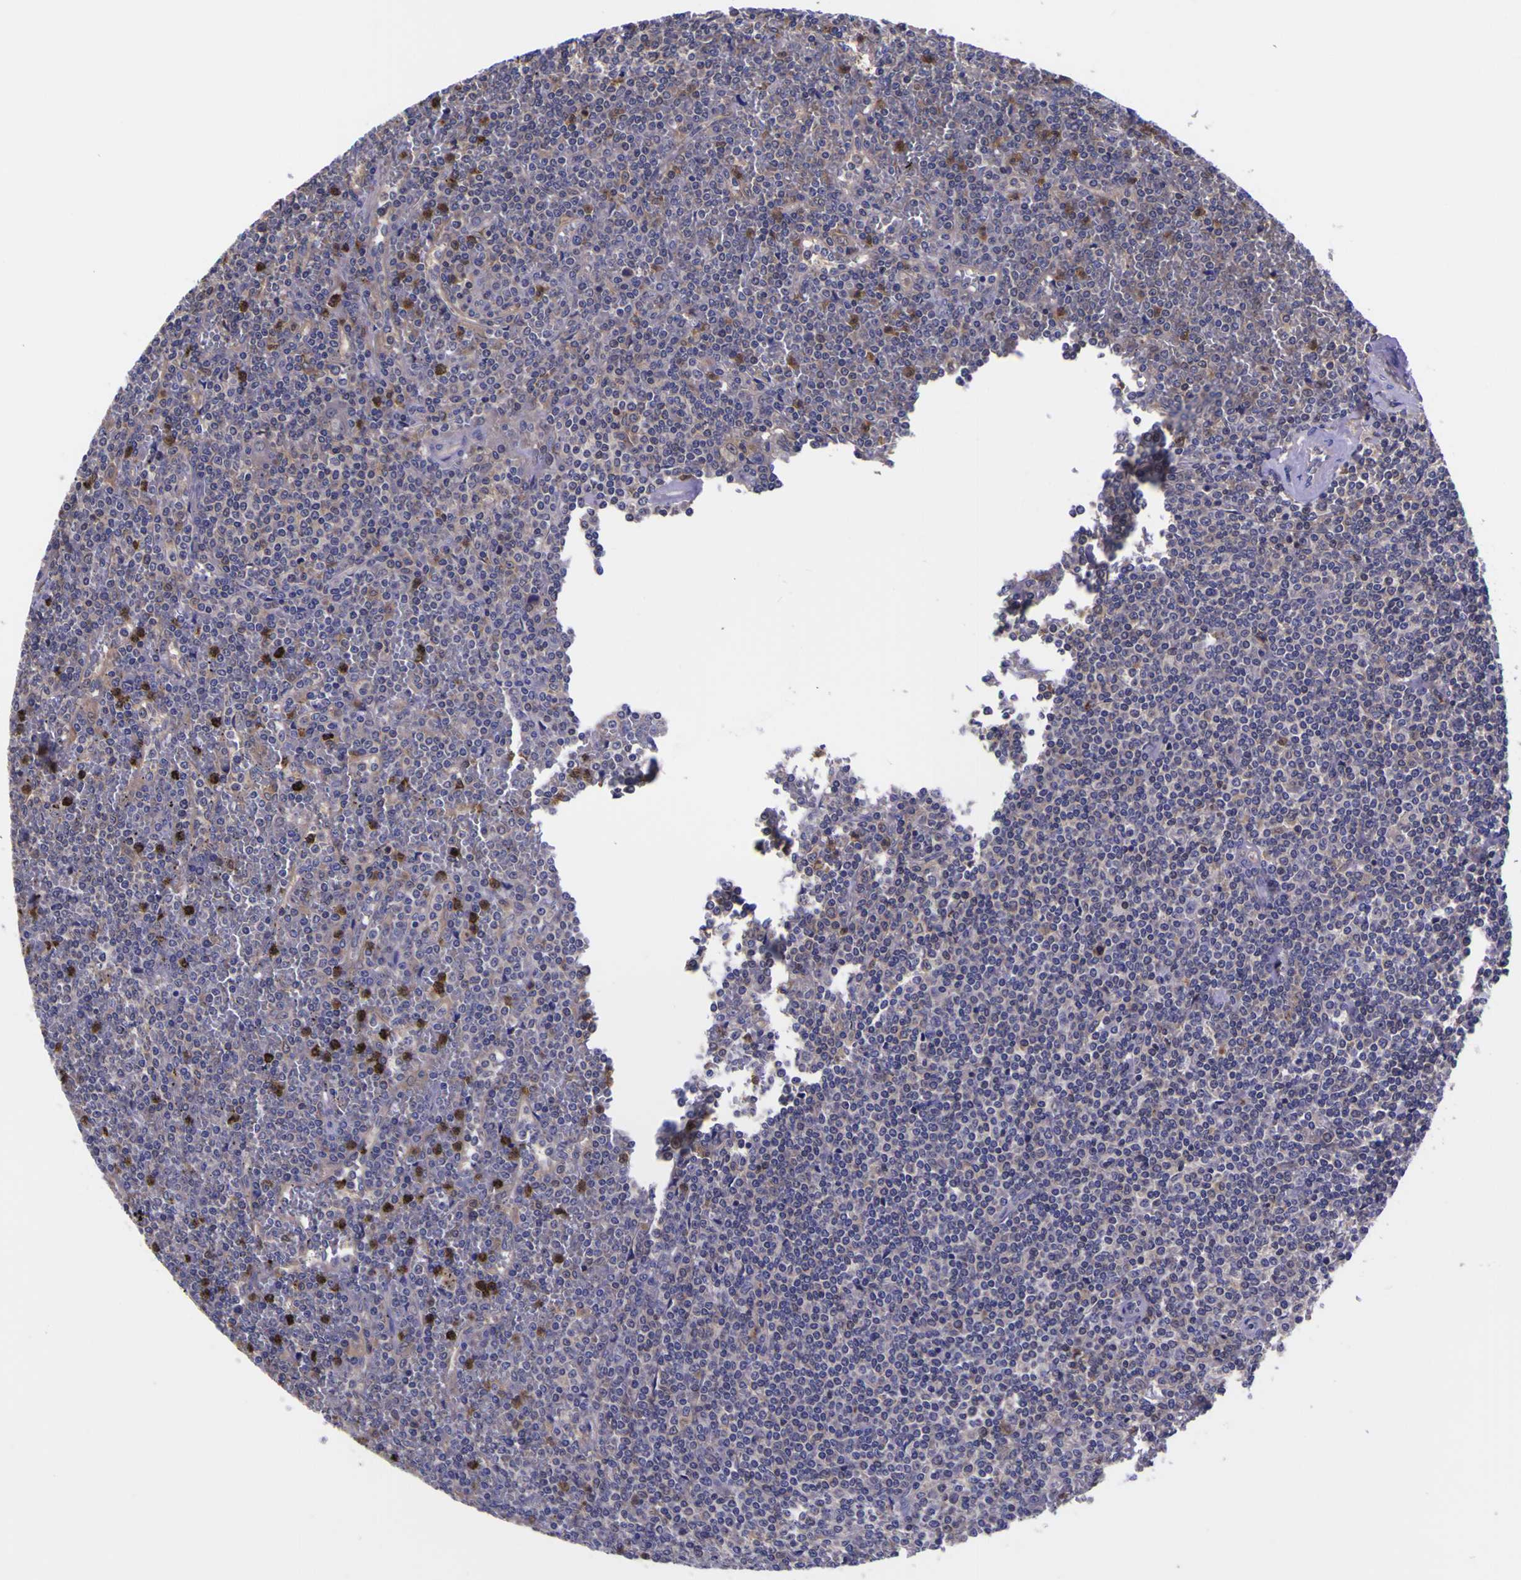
{"staining": {"intensity": "negative", "quantity": "none", "location": "none"}, "tissue": "lymphoma", "cell_type": "Tumor cells", "image_type": "cancer", "snomed": [{"axis": "morphology", "description": "Malignant lymphoma, non-Hodgkin's type, Low grade"}, {"axis": "topography", "description": "Spleen"}], "caption": "An IHC photomicrograph of lymphoma is shown. There is no staining in tumor cells of lymphoma. (DAB (3,3'-diaminobenzidine) IHC, high magnification).", "gene": "MAPK14", "patient": {"sex": "female", "age": 19}}